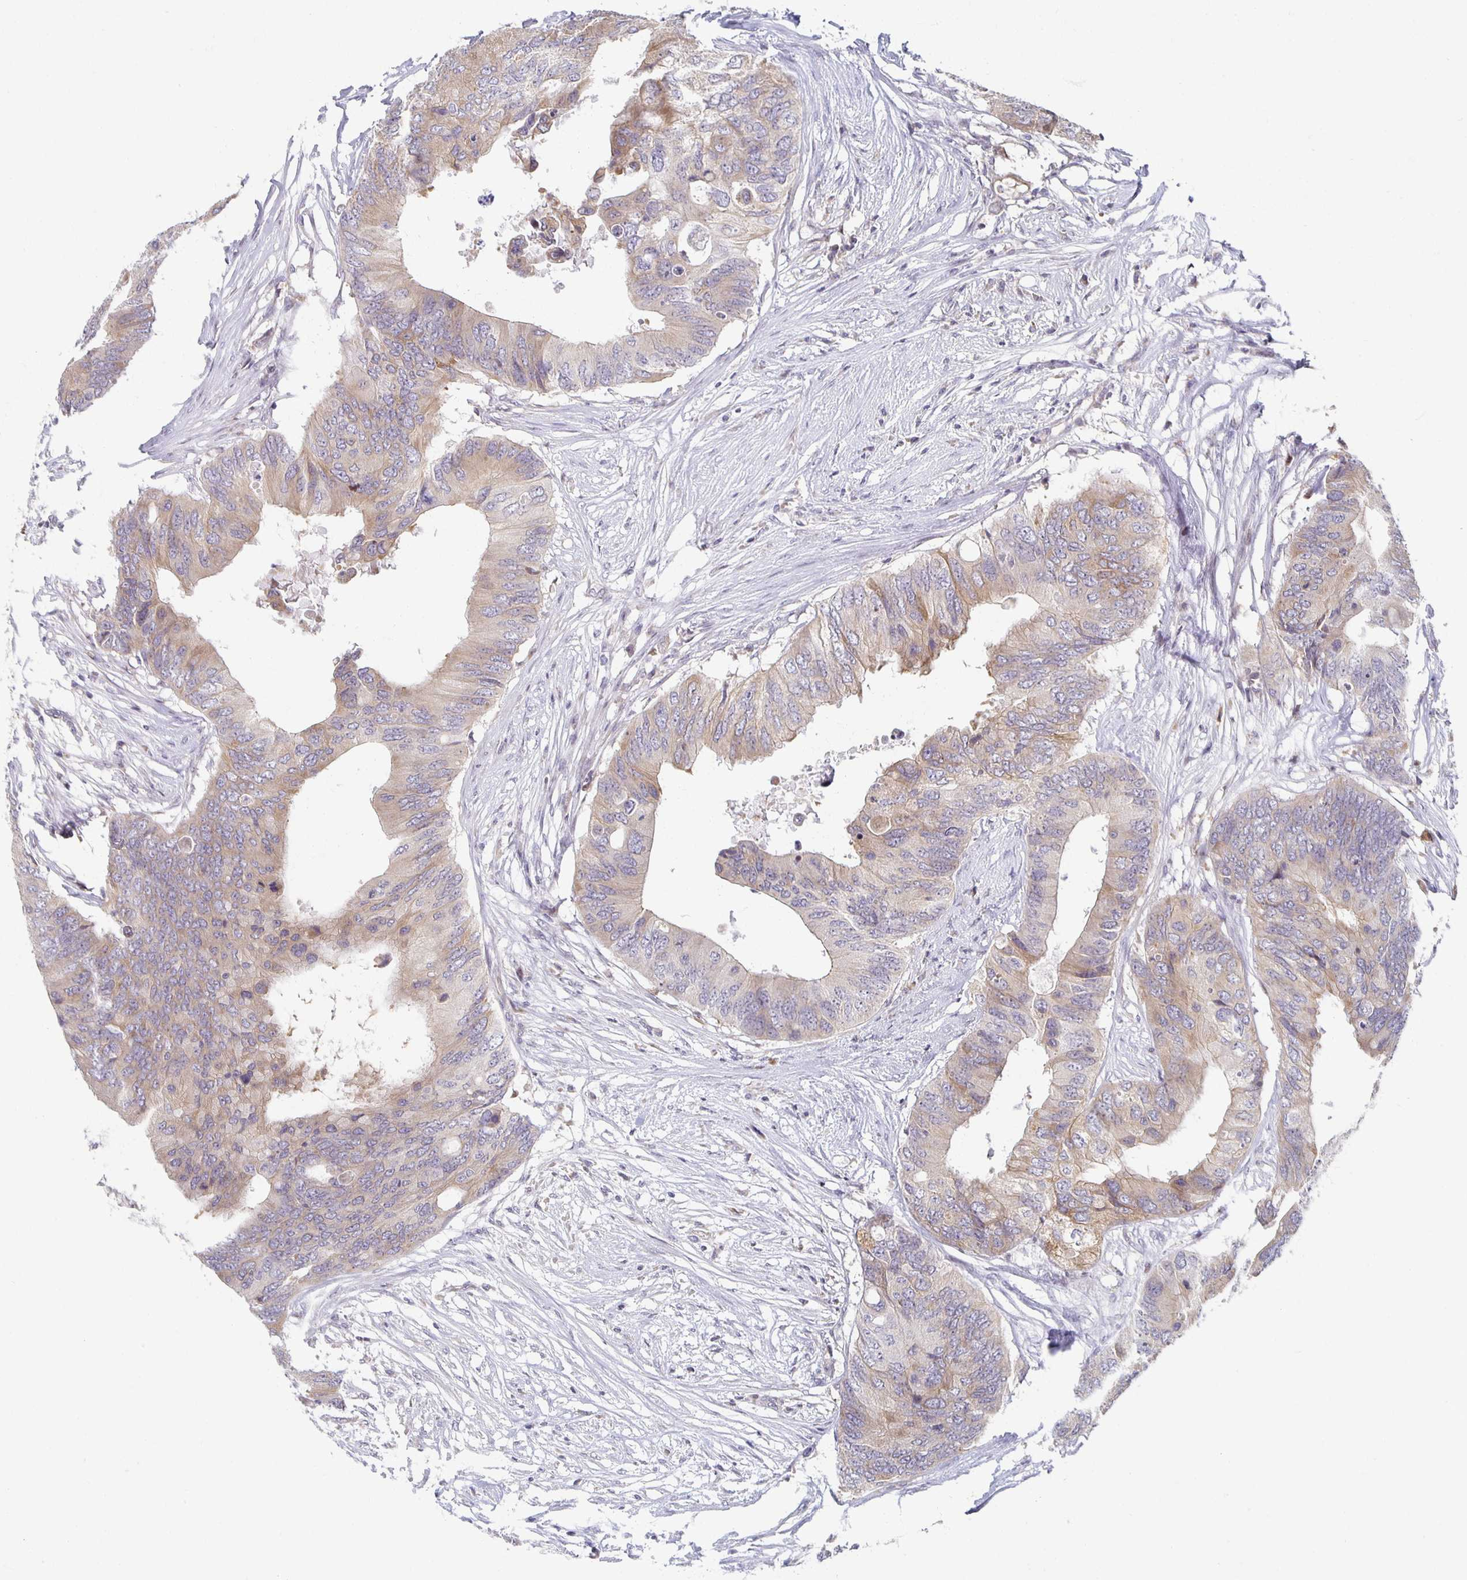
{"staining": {"intensity": "weak", "quantity": "25%-75%", "location": "cytoplasmic/membranous"}, "tissue": "colorectal cancer", "cell_type": "Tumor cells", "image_type": "cancer", "snomed": [{"axis": "morphology", "description": "Adenocarcinoma, NOS"}, {"axis": "topography", "description": "Colon"}], "caption": "Weak cytoplasmic/membranous staining for a protein is appreciated in approximately 25%-75% of tumor cells of colorectal adenocarcinoma using immunohistochemistry.", "gene": "HCFC1R1", "patient": {"sex": "male", "age": 71}}